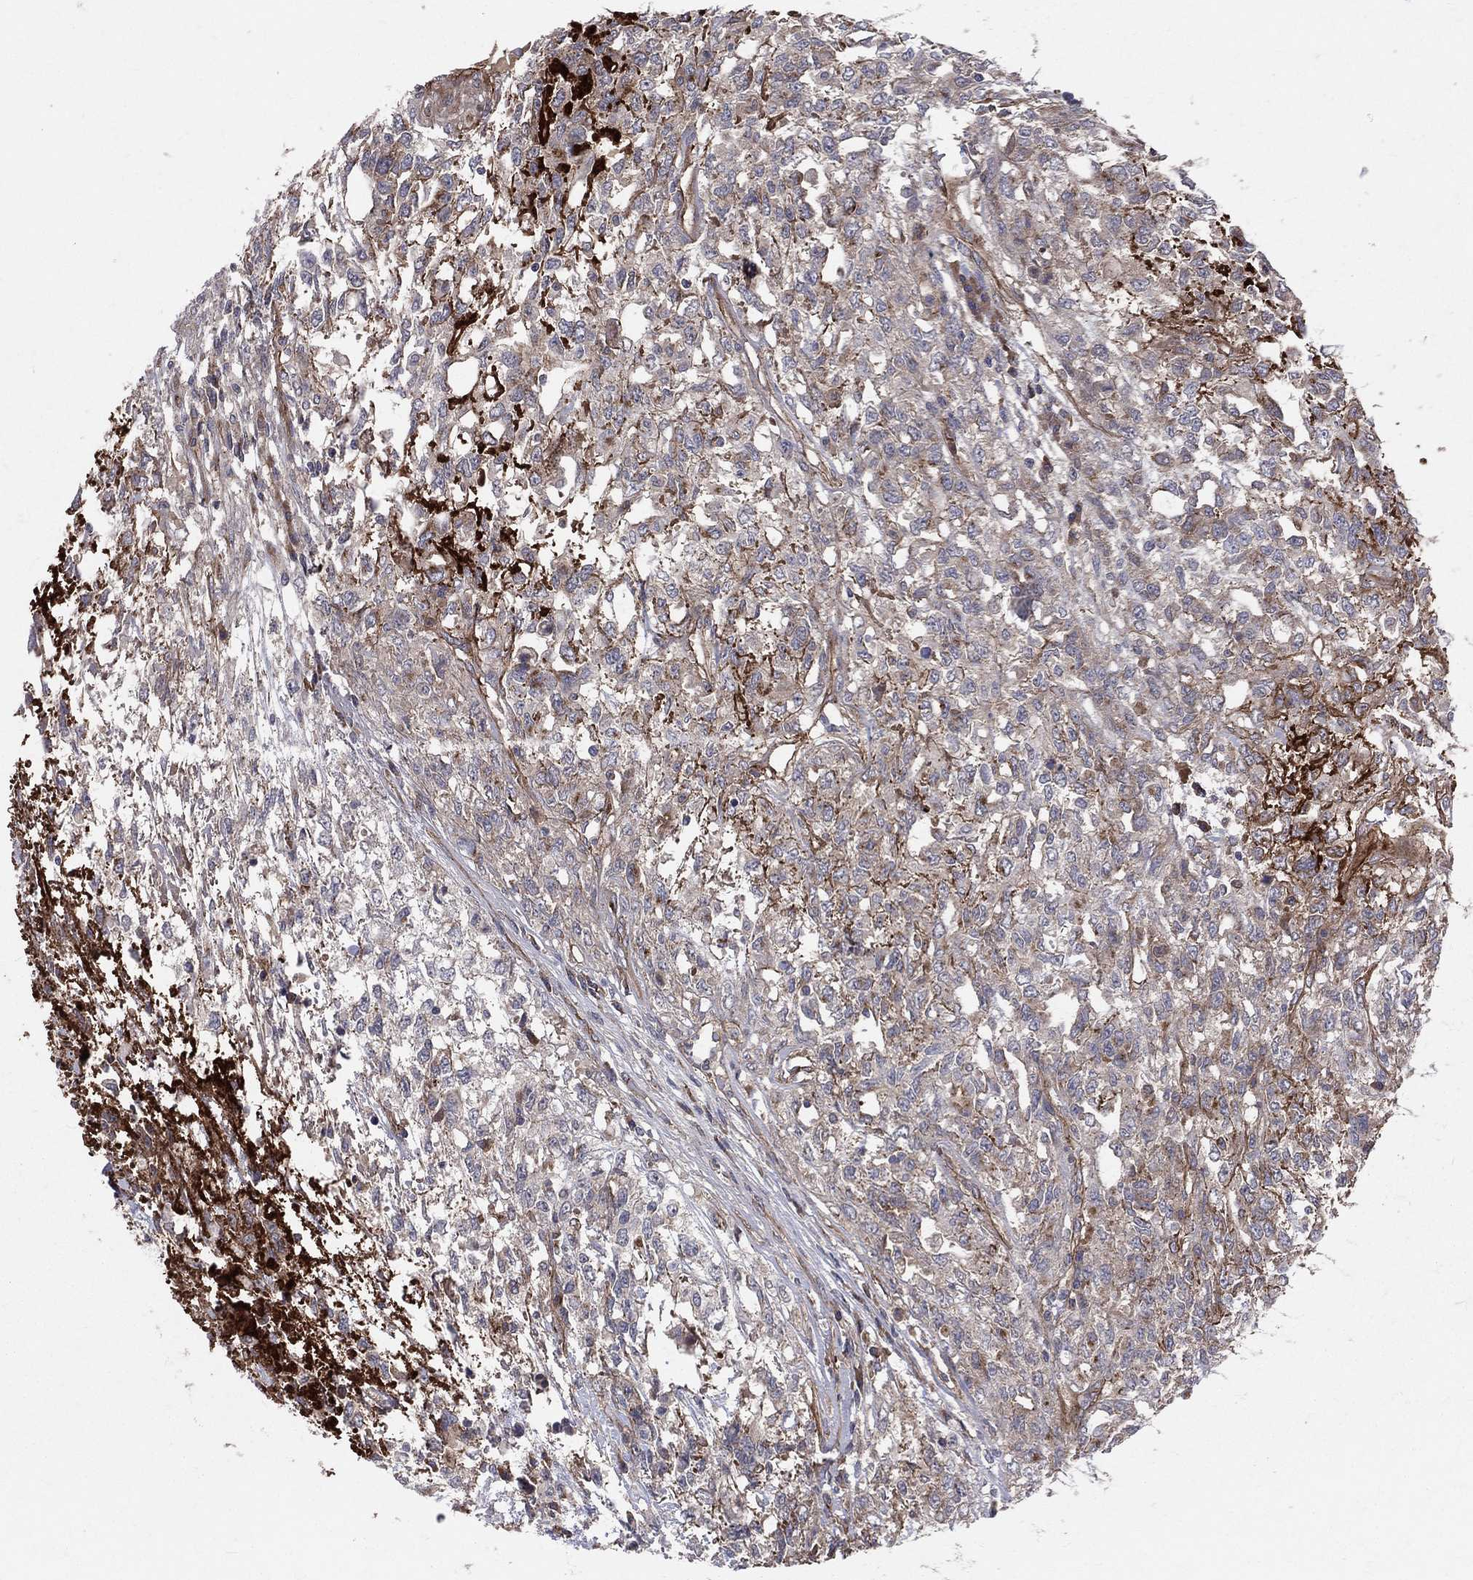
{"staining": {"intensity": "negative", "quantity": "none", "location": "none"}, "tissue": "testis cancer", "cell_type": "Tumor cells", "image_type": "cancer", "snomed": [{"axis": "morphology", "description": "Seminoma, NOS"}, {"axis": "topography", "description": "Testis"}], "caption": "This is an immunohistochemistry image of human seminoma (testis). There is no positivity in tumor cells.", "gene": "ENTPD1", "patient": {"sex": "male", "age": 52}}